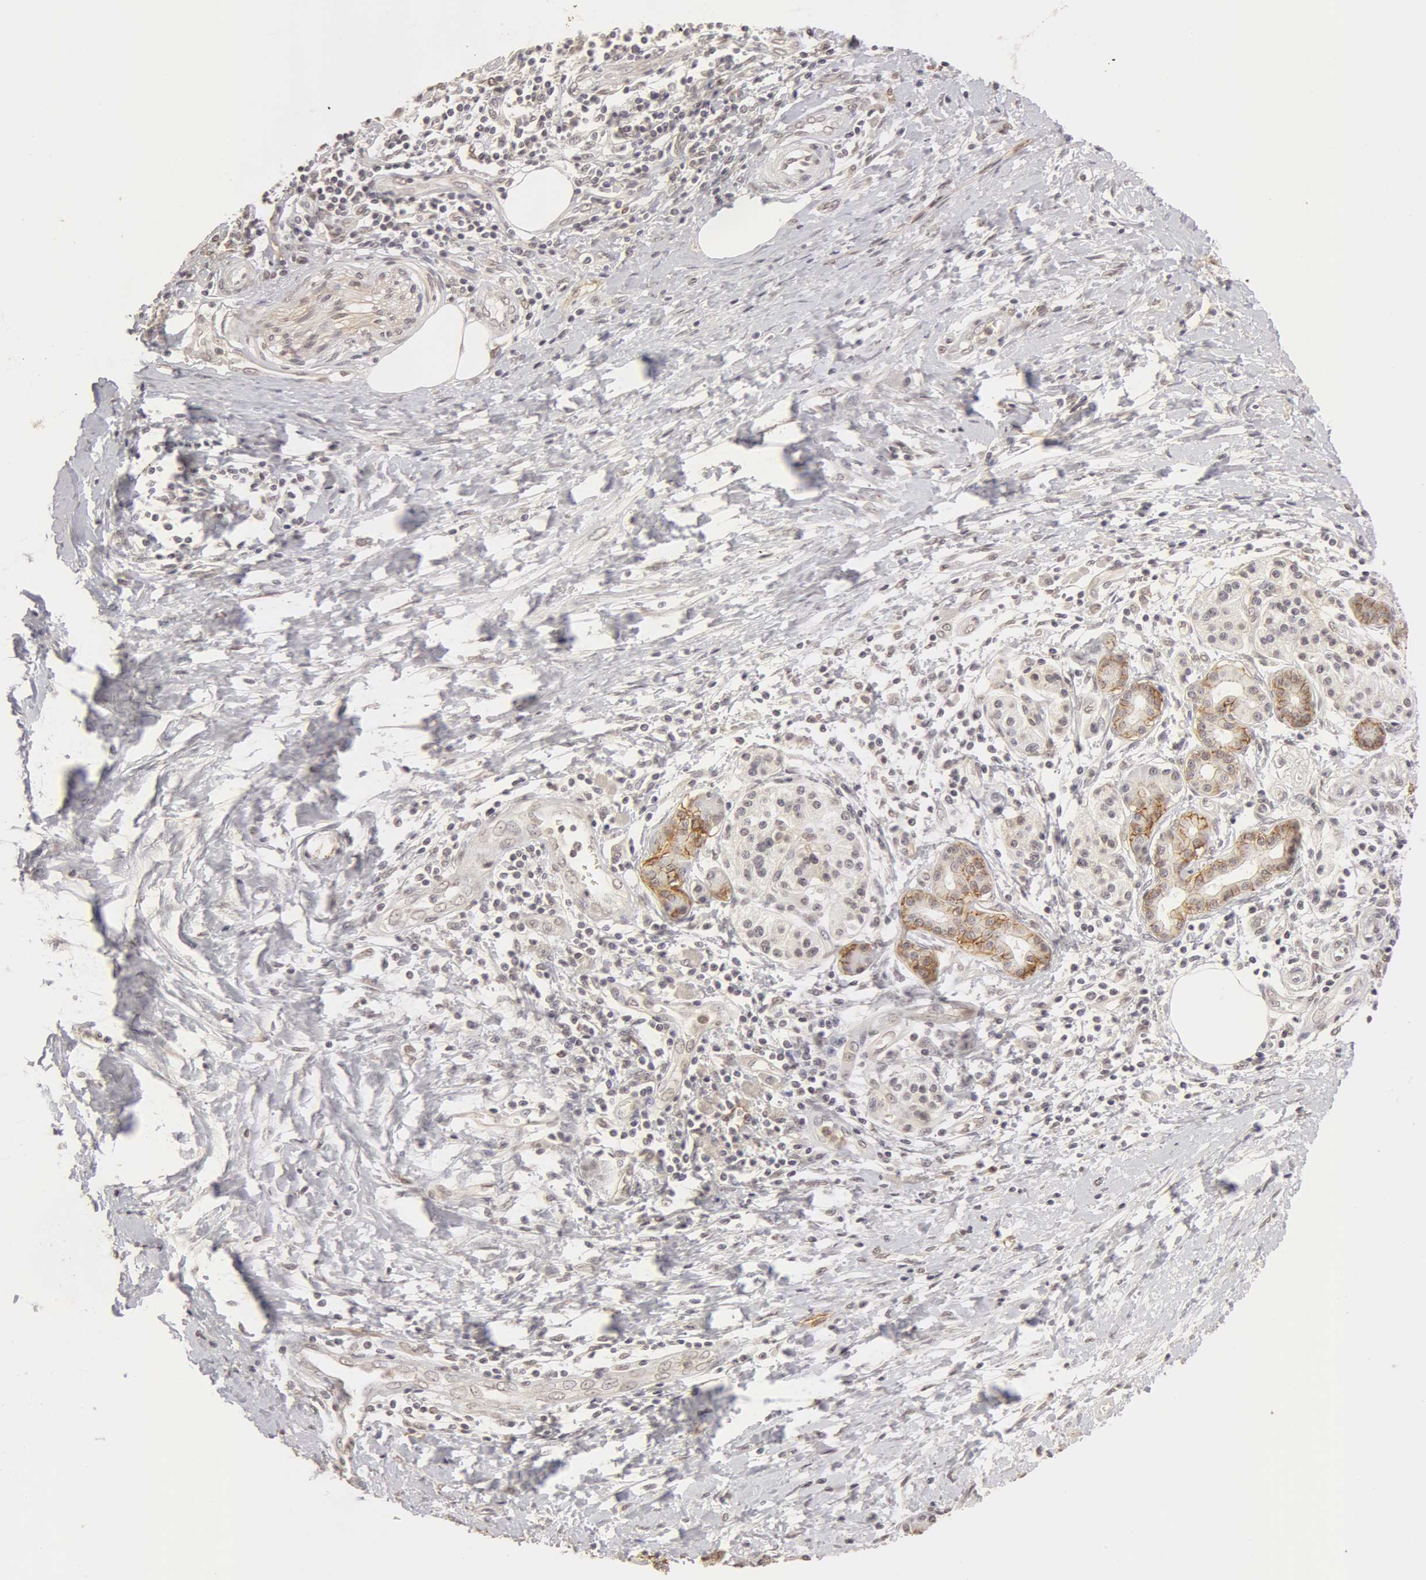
{"staining": {"intensity": "weak", "quantity": "25%-75%", "location": "cytoplasmic/membranous"}, "tissue": "pancreatic cancer", "cell_type": "Tumor cells", "image_type": "cancer", "snomed": [{"axis": "morphology", "description": "Adenocarcinoma, NOS"}, {"axis": "topography", "description": "Pancreas"}], "caption": "Adenocarcinoma (pancreatic) tissue demonstrates weak cytoplasmic/membranous expression in approximately 25%-75% of tumor cells, visualized by immunohistochemistry. (DAB (3,3'-diaminobenzidine) IHC with brightfield microscopy, high magnification).", "gene": "ADAM10", "patient": {"sex": "female", "age": 66}}